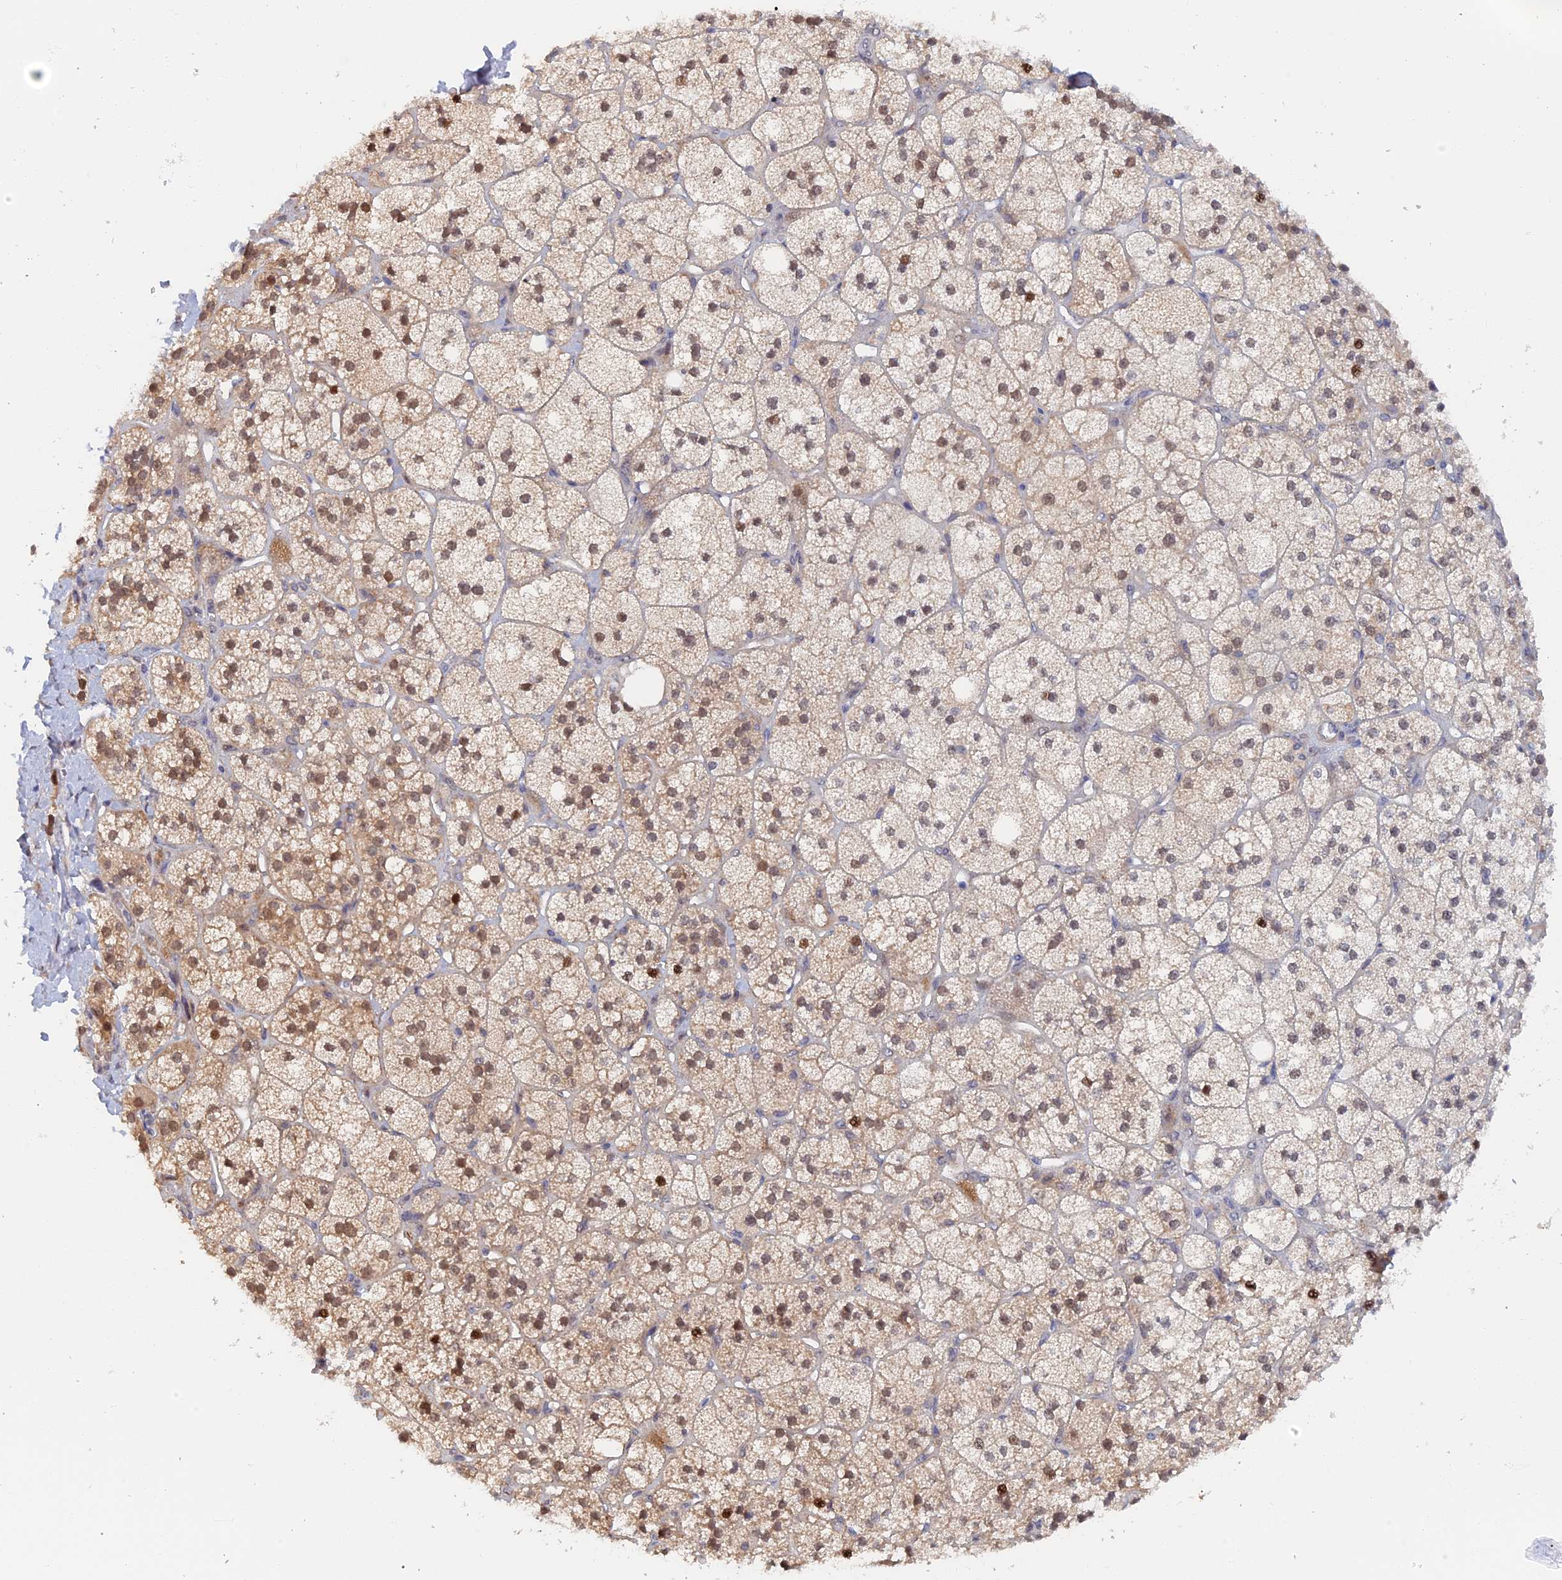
{"staining": {"intensity": "moderate", "quantity": "25%-75%", "location": "cytoplasmic/membranous,nuclear"}, "tissue": "adrenal gland", "cell_type": "Glandular cells", "image_type": "normal", "snomed": [{"axis": "morphology", "description": "Normal tissue, NOS"}, {"axis": "topography", "description": "Adrenal gland"}], "caption": "Immunohistochemical staining of unremarkable adrenal gland exhibits 25%-75% levels of moderate cytoplasmic/membranous,nuclear protein expression in about 25%-75% of glandular cells.", "gene": "ELOVL6", "patient": {"sex": "male", "age": 61}}